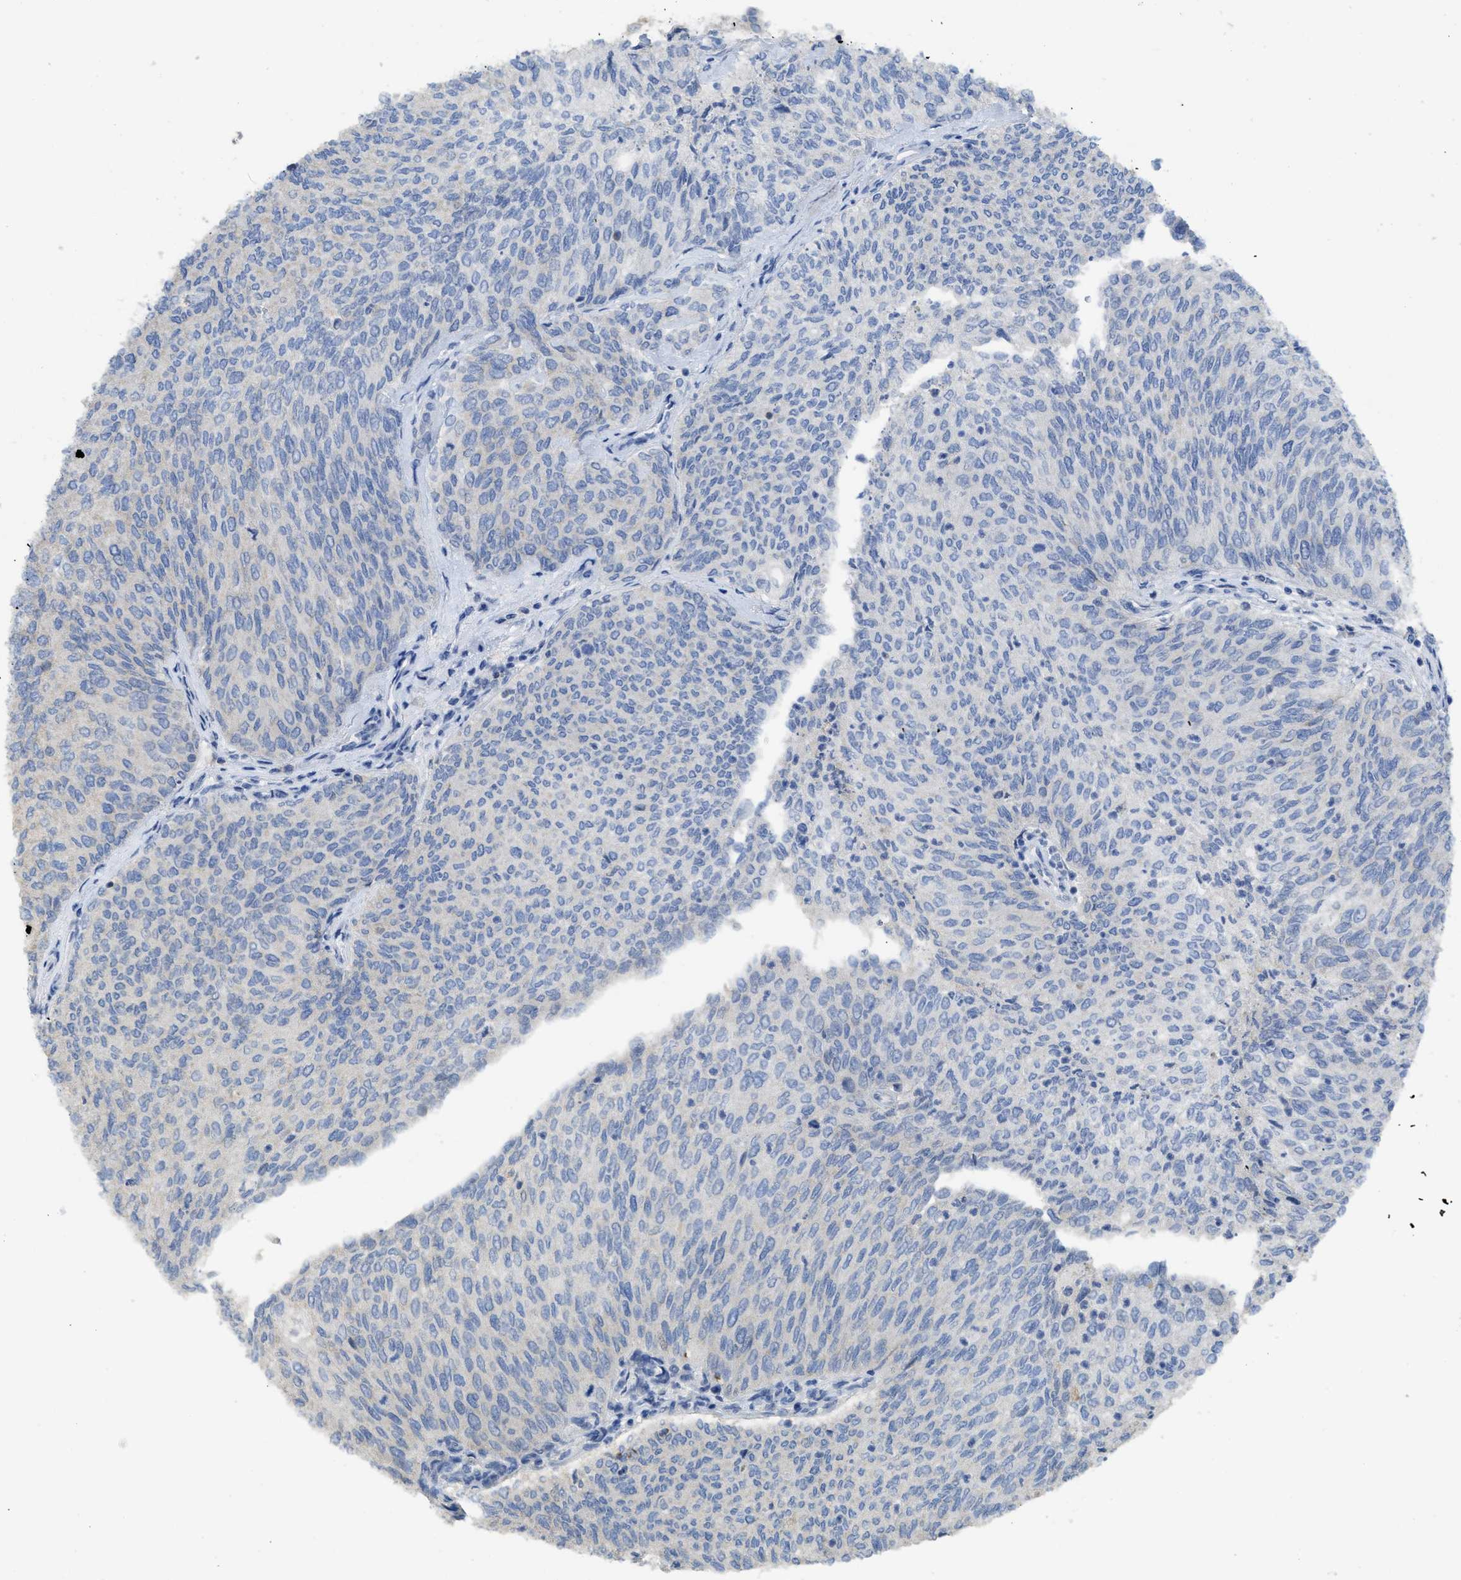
{"staining": {"intensity": "negative", "quantity": "none", "location": "none"}, "tissue": "urothelial cancer", "cell_type": "Tumor cells", "image_type": "cancer", "snomed": [{"axis": "morphology", "description": "Urothelial carcinoma, Low grade"}, {"axis": "topography", "description": "Urinary bladder"}], "caption": "Urothelial cancer was stained to show a protein in brown. There is no significant expression in tumor cells. (DAB immunohistochemistry (IHC), high magnification).", "gene": "SFXN2", "patient": {"sex": "female", "age": 79}}